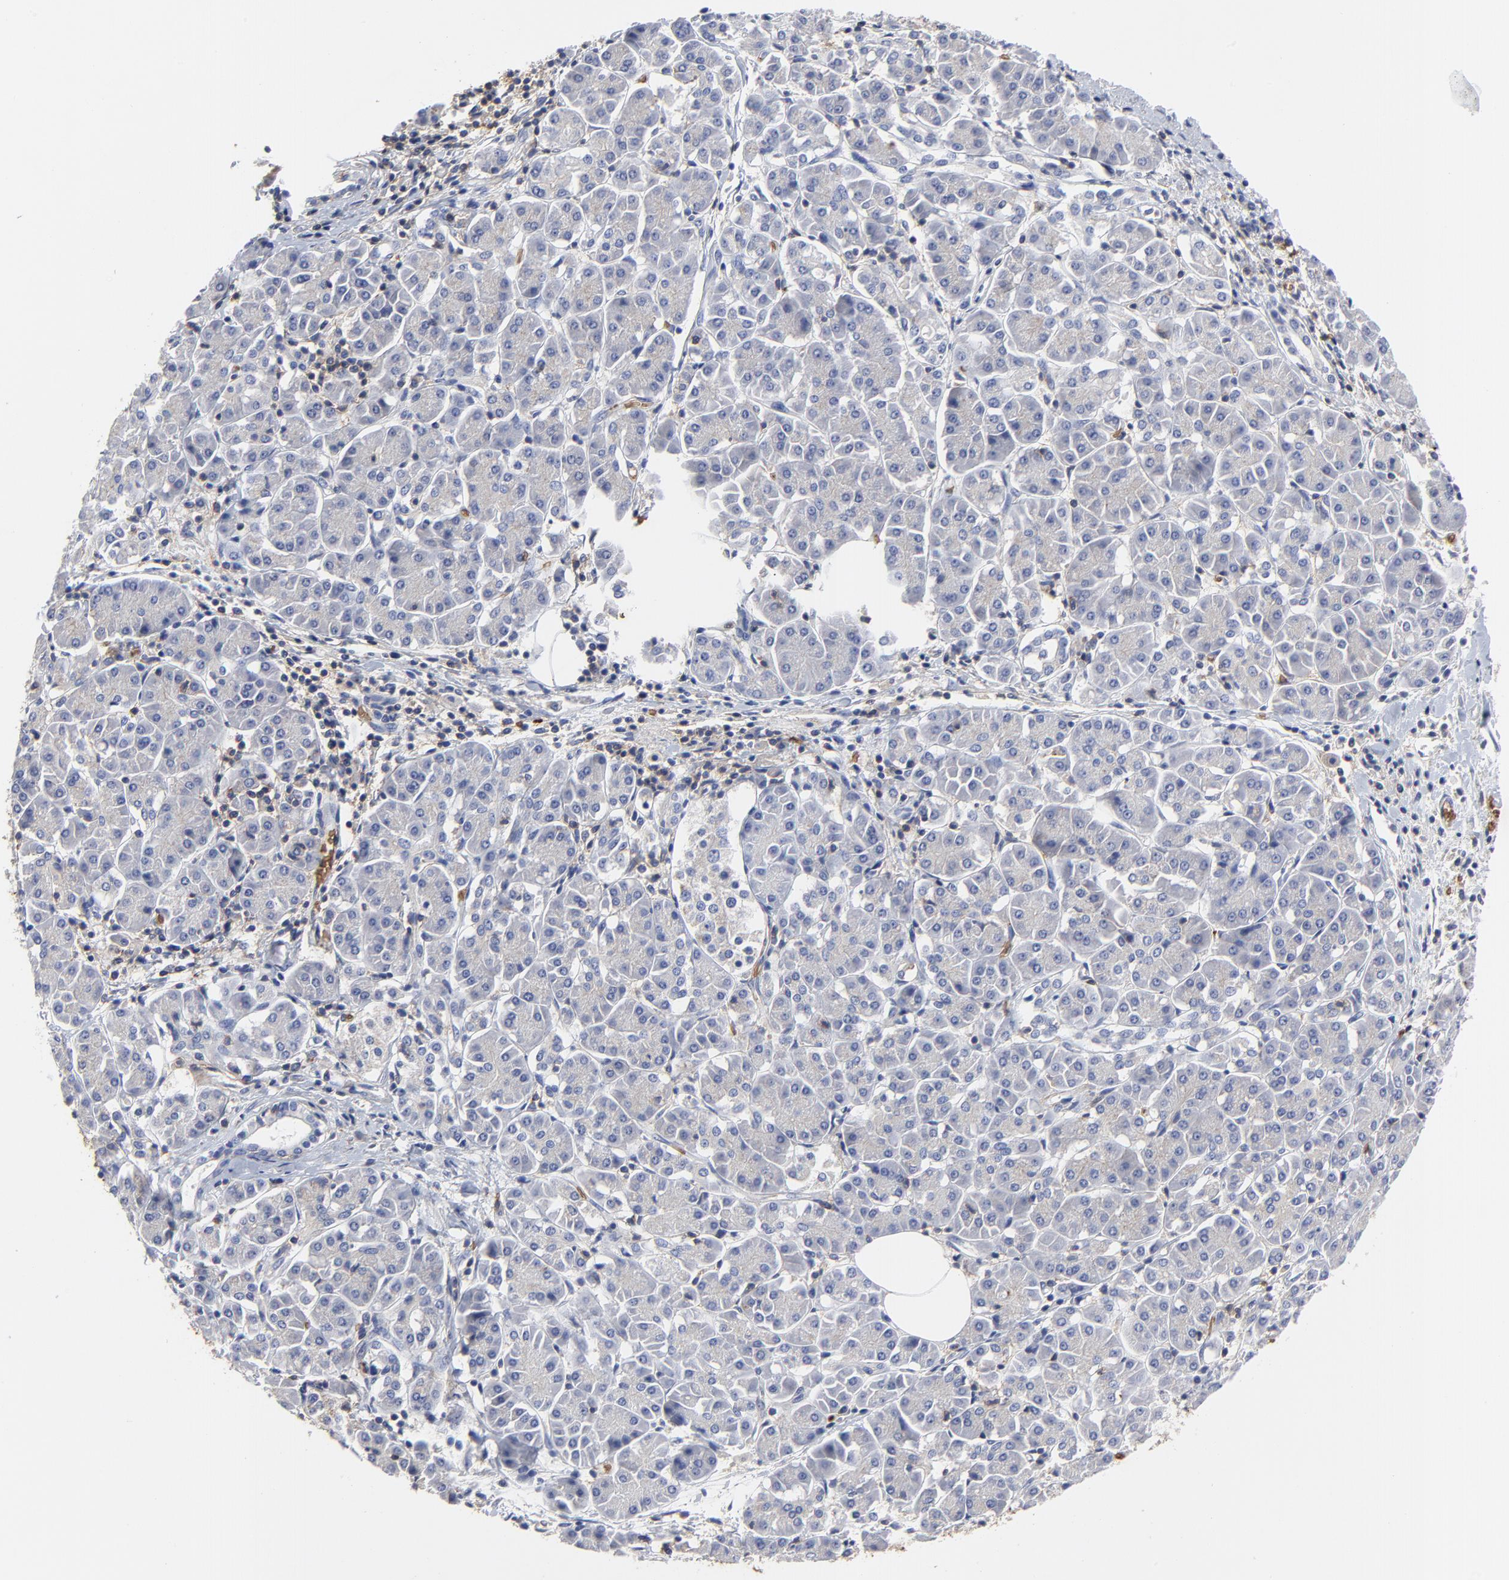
{"staining": {"intensity": "negative", "quantity": "none", "location": "none"}, "tissue": "pancreatic cancer", "cell_type": "Tumor cells", "image_type": "cancer", "snomed": [{"axis": "morphology", "description": "Adenocarcinoma, NOS"}, {"axis": "topography", "description": "Pancreas"}], "caption": "A high-resolution photomicrograph shows immunohistochemistry (IHC) staining of pancreatic cancer (adenocarcinoma), which displays no significant expression in tumor cells.", "gene": "PAG1", "patient": {"sex": "female", "age": 57}}